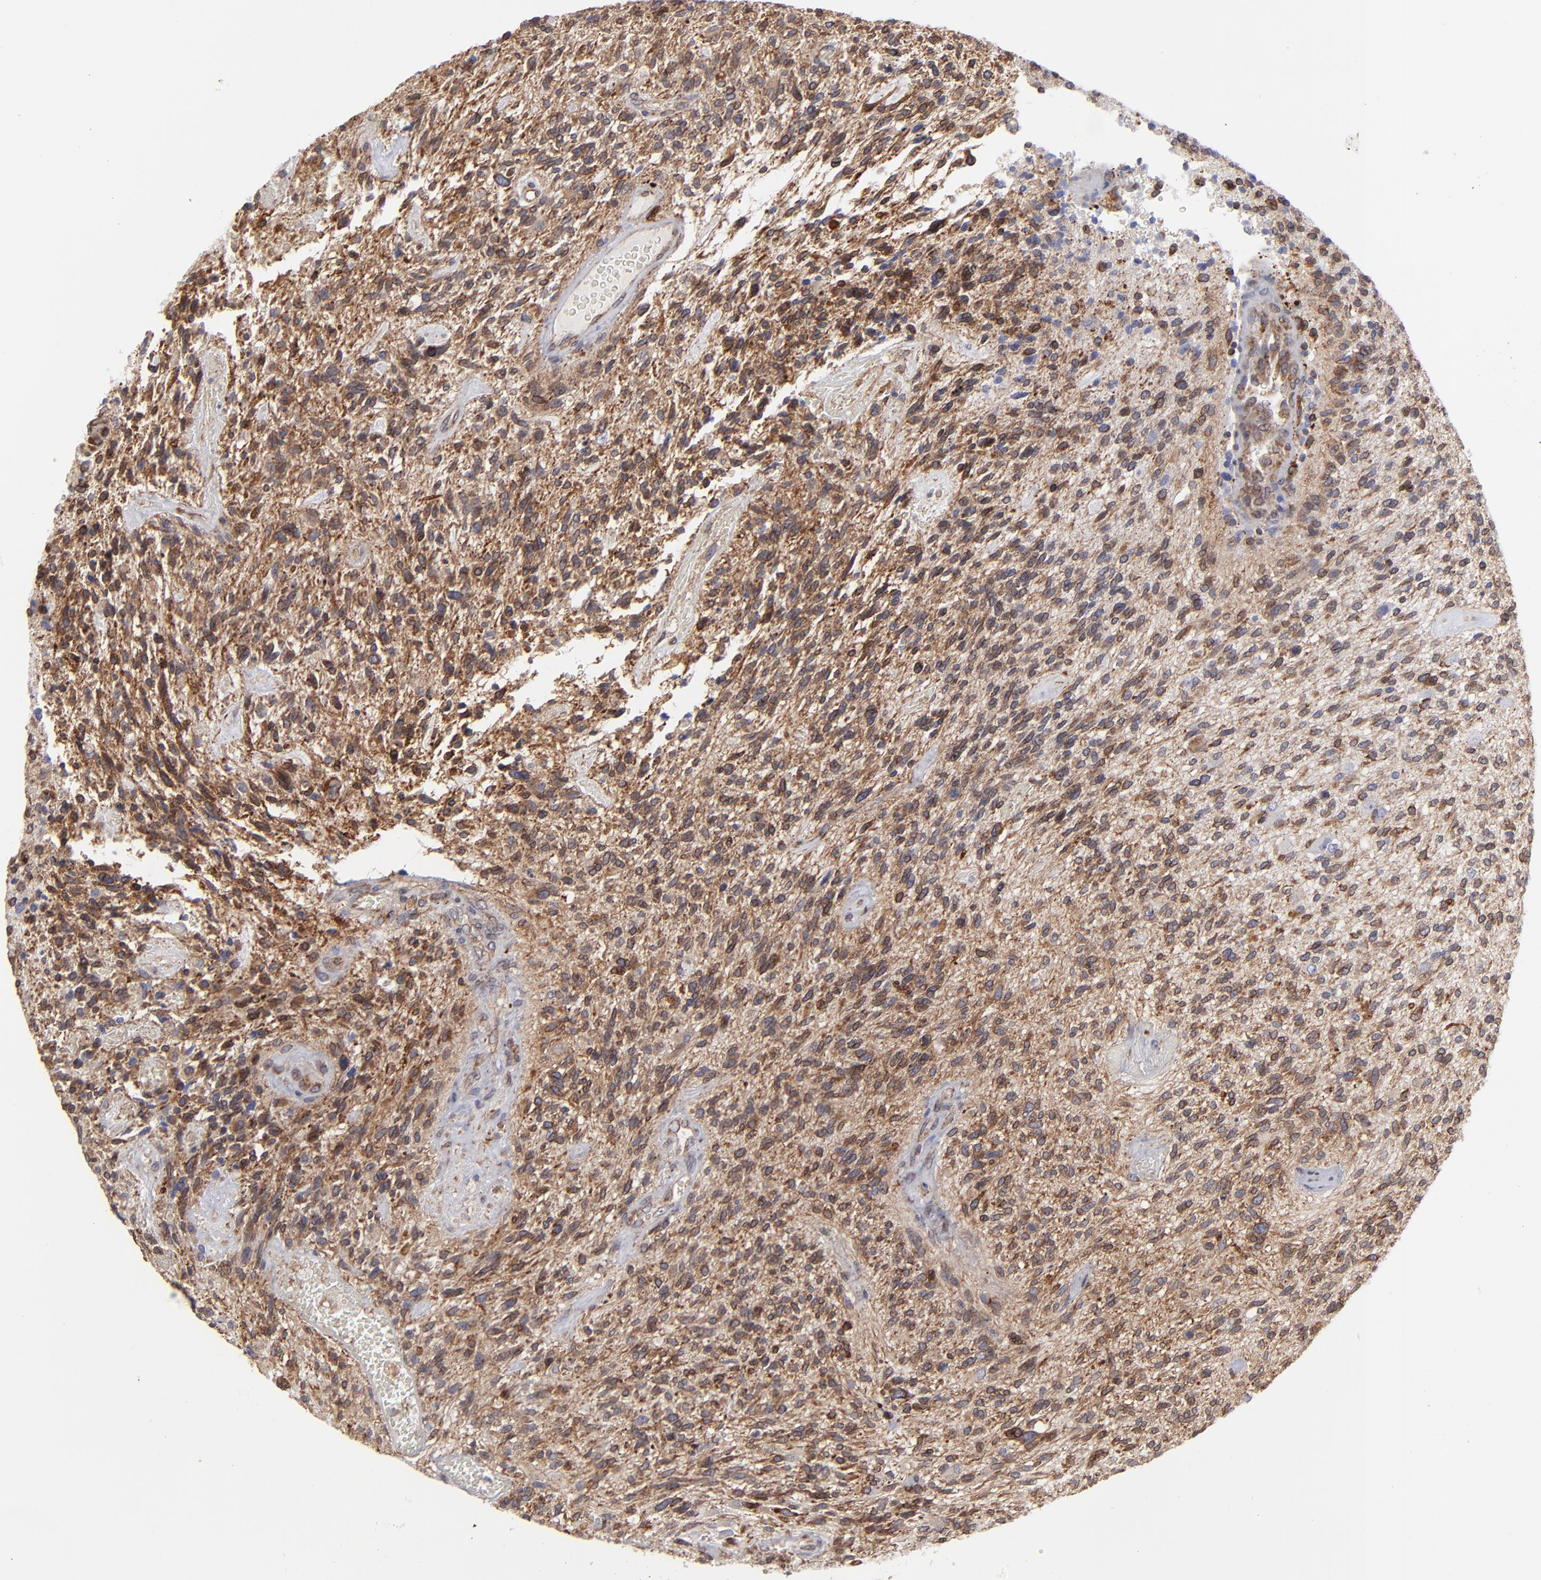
{"staining": {"intensity": "moderate", "quantity": ">75%", "location": "cytoplasmic/membranous"}, "tissue": "glioma", "cell_type": "Tumor cells", "image_type": "cancer", "snomed": [{"axis": "morphology", "description": "Normal tissue, NOS"}, {"axis": "morphology", "description": "Glioma, malignant, High grade"}, {"axis": "topography", "description": "Cerebral cortex"}], "caption": "The image shows immunohistochemical staining of glioma. There is moderate cytoplasmic/membranous positivity is identified in about >75% of tumor cells.", "gene": "TMX1", "patient": {"sex": "male", "age": 75}}